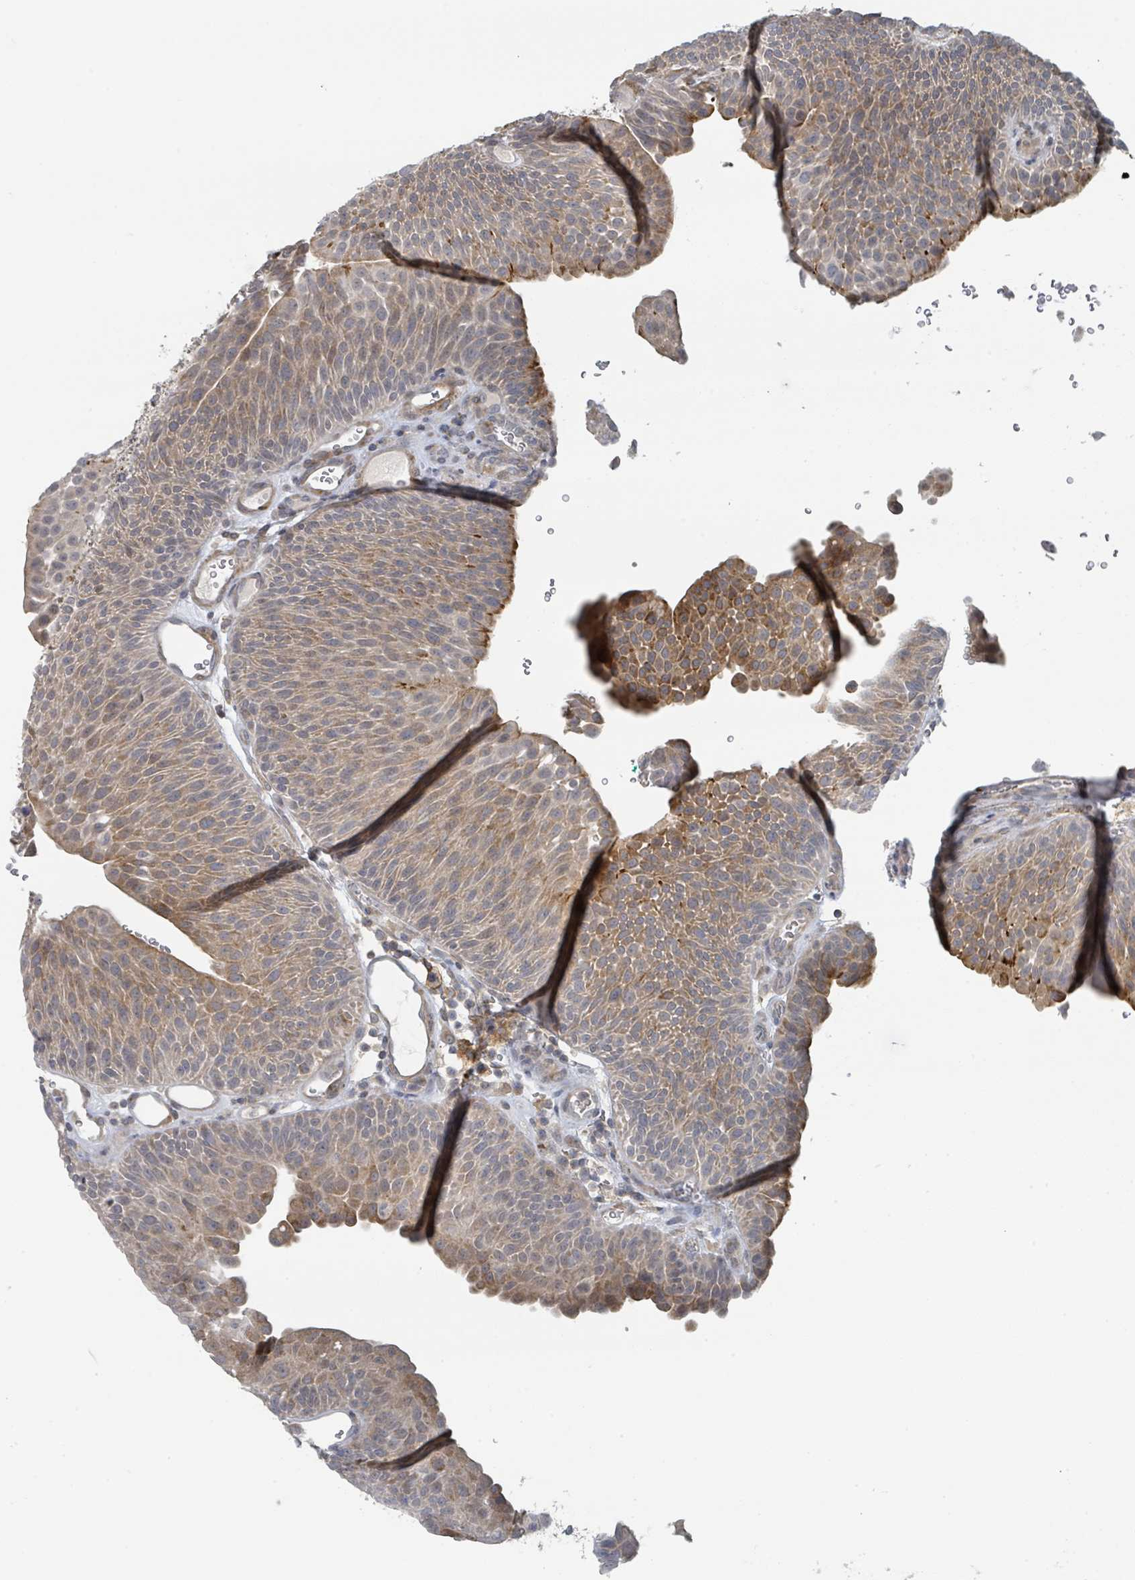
{"staining": {"intensity": "moderate", "quantity": "25%-75%", "location": "cytoplasmic/membranous"}, "tissue": "urothelial cancer", "cell_type": "Tumor cells", "image_type": "cancer", "snomed": [{"axis": "morphology", "description": "Urothelial carcinoma, NOS"}, {"axis": "topography", "description": "Urinary bladder"}], "caption": "Transitional cell carcinoma tissue shows moderate cytoplasmic/membranous positivity in approximately 25%-75% of tumor cells Using DAB (brown) and hematoxylin (blue) stains, captured at high magnification using brightfield microscopy.", "gene": "LRRC42", "patient": {"sex": "male", "age": 67}}